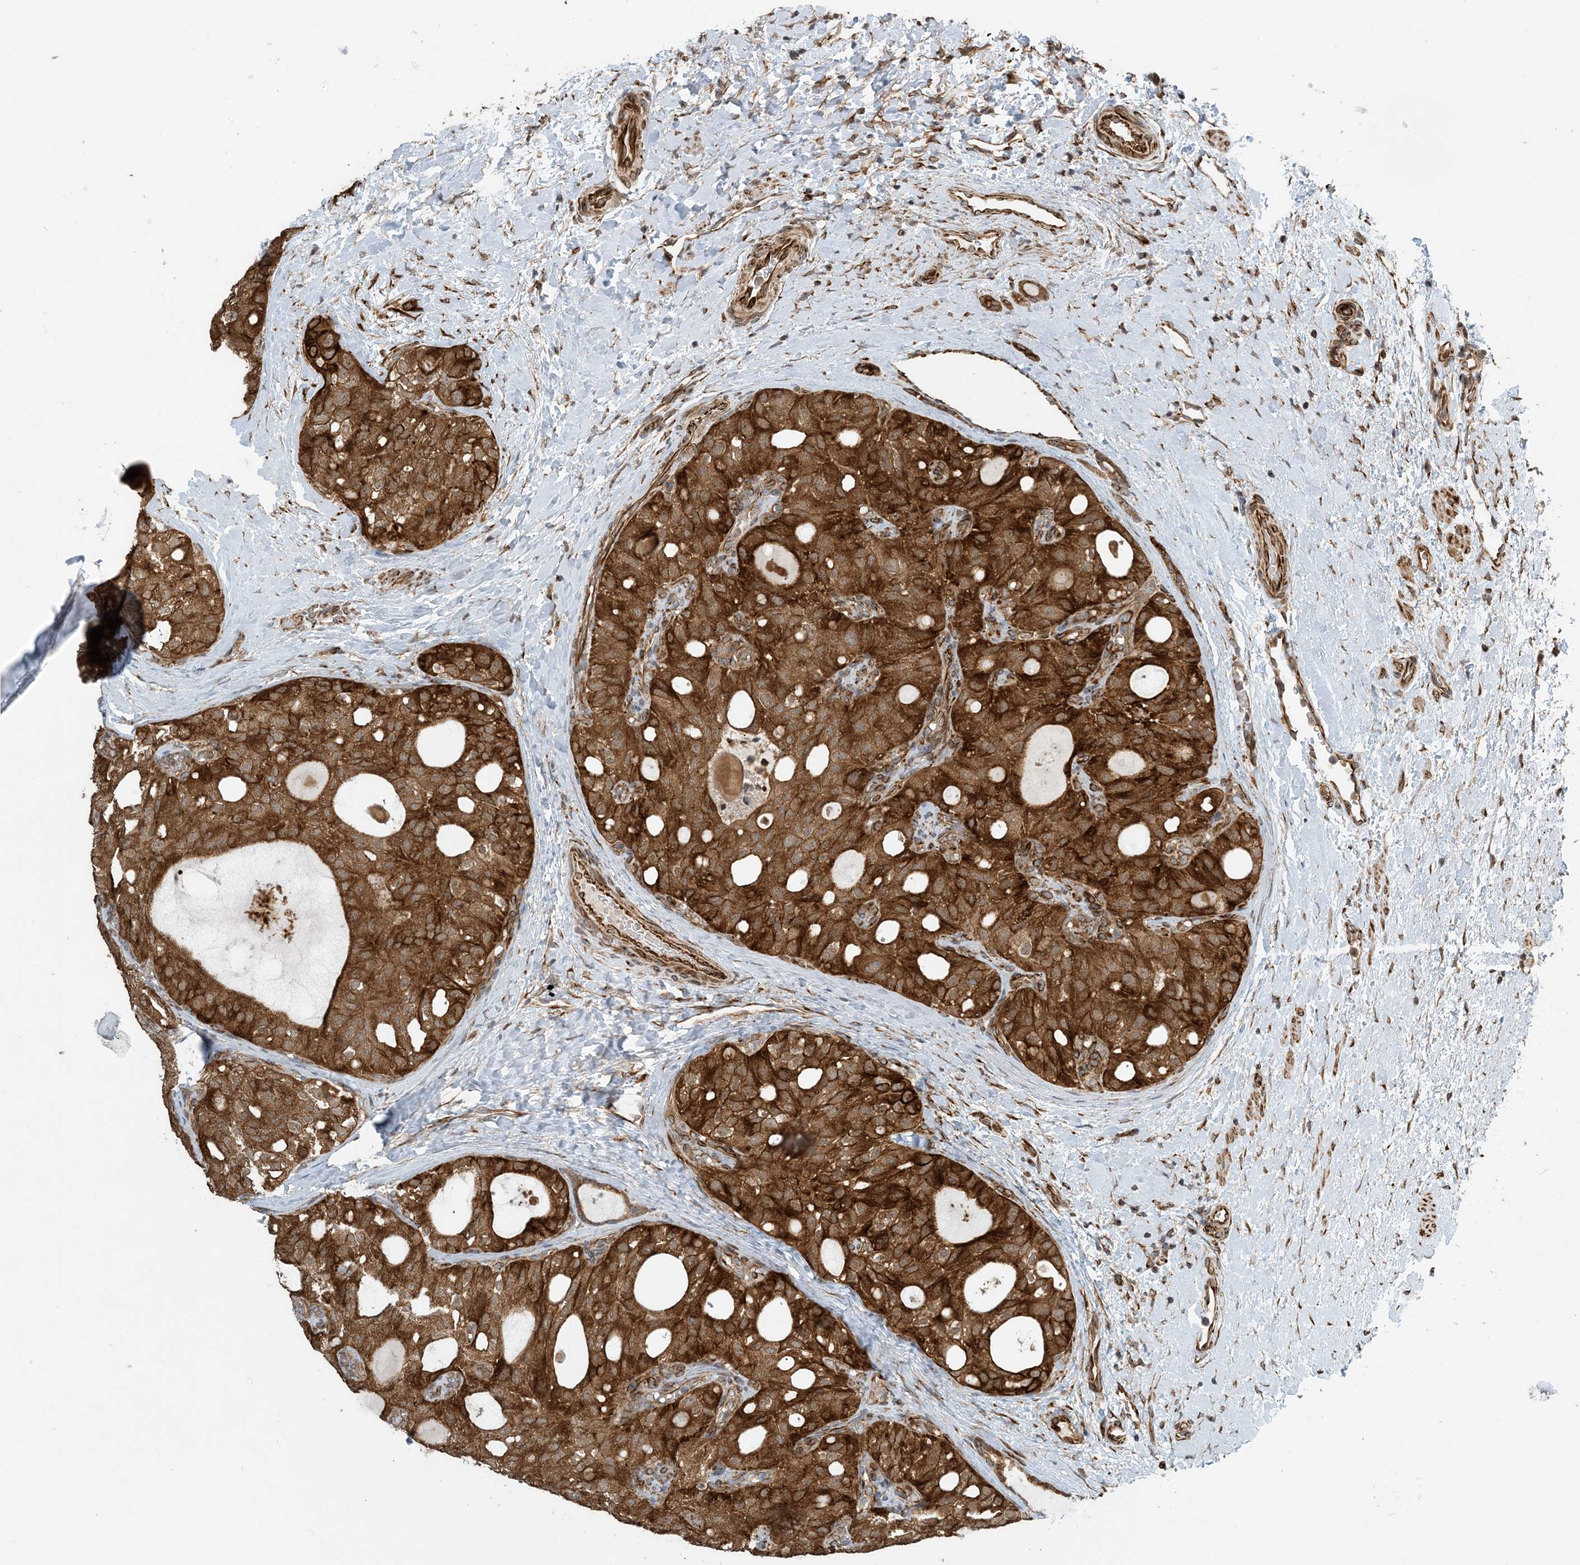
{"staining": {"intensity": "strong", "quantity": ">75%", "location": "cytoplasmic/membranous"}, "tissue": "thyroid cancer", "cell_type": "Tumor cells", "image_type": "cancer", "snomed": [{"axis": "morphology", "description": "Follicular adenoma carcinoma, NOS"}, {"axis": "topography", "description": "Thyroid gland"}], "caption": "Immunohistochemical staining of human thyroid cancer exhibits strong cytoplasmic/membranous protein expression in about >75% of tumor cells. (DAB = brown stain, brightfield microscopy at high magnification).", "gene": "ZBTB3", "patient": {"sex": "male", "age": 75}}